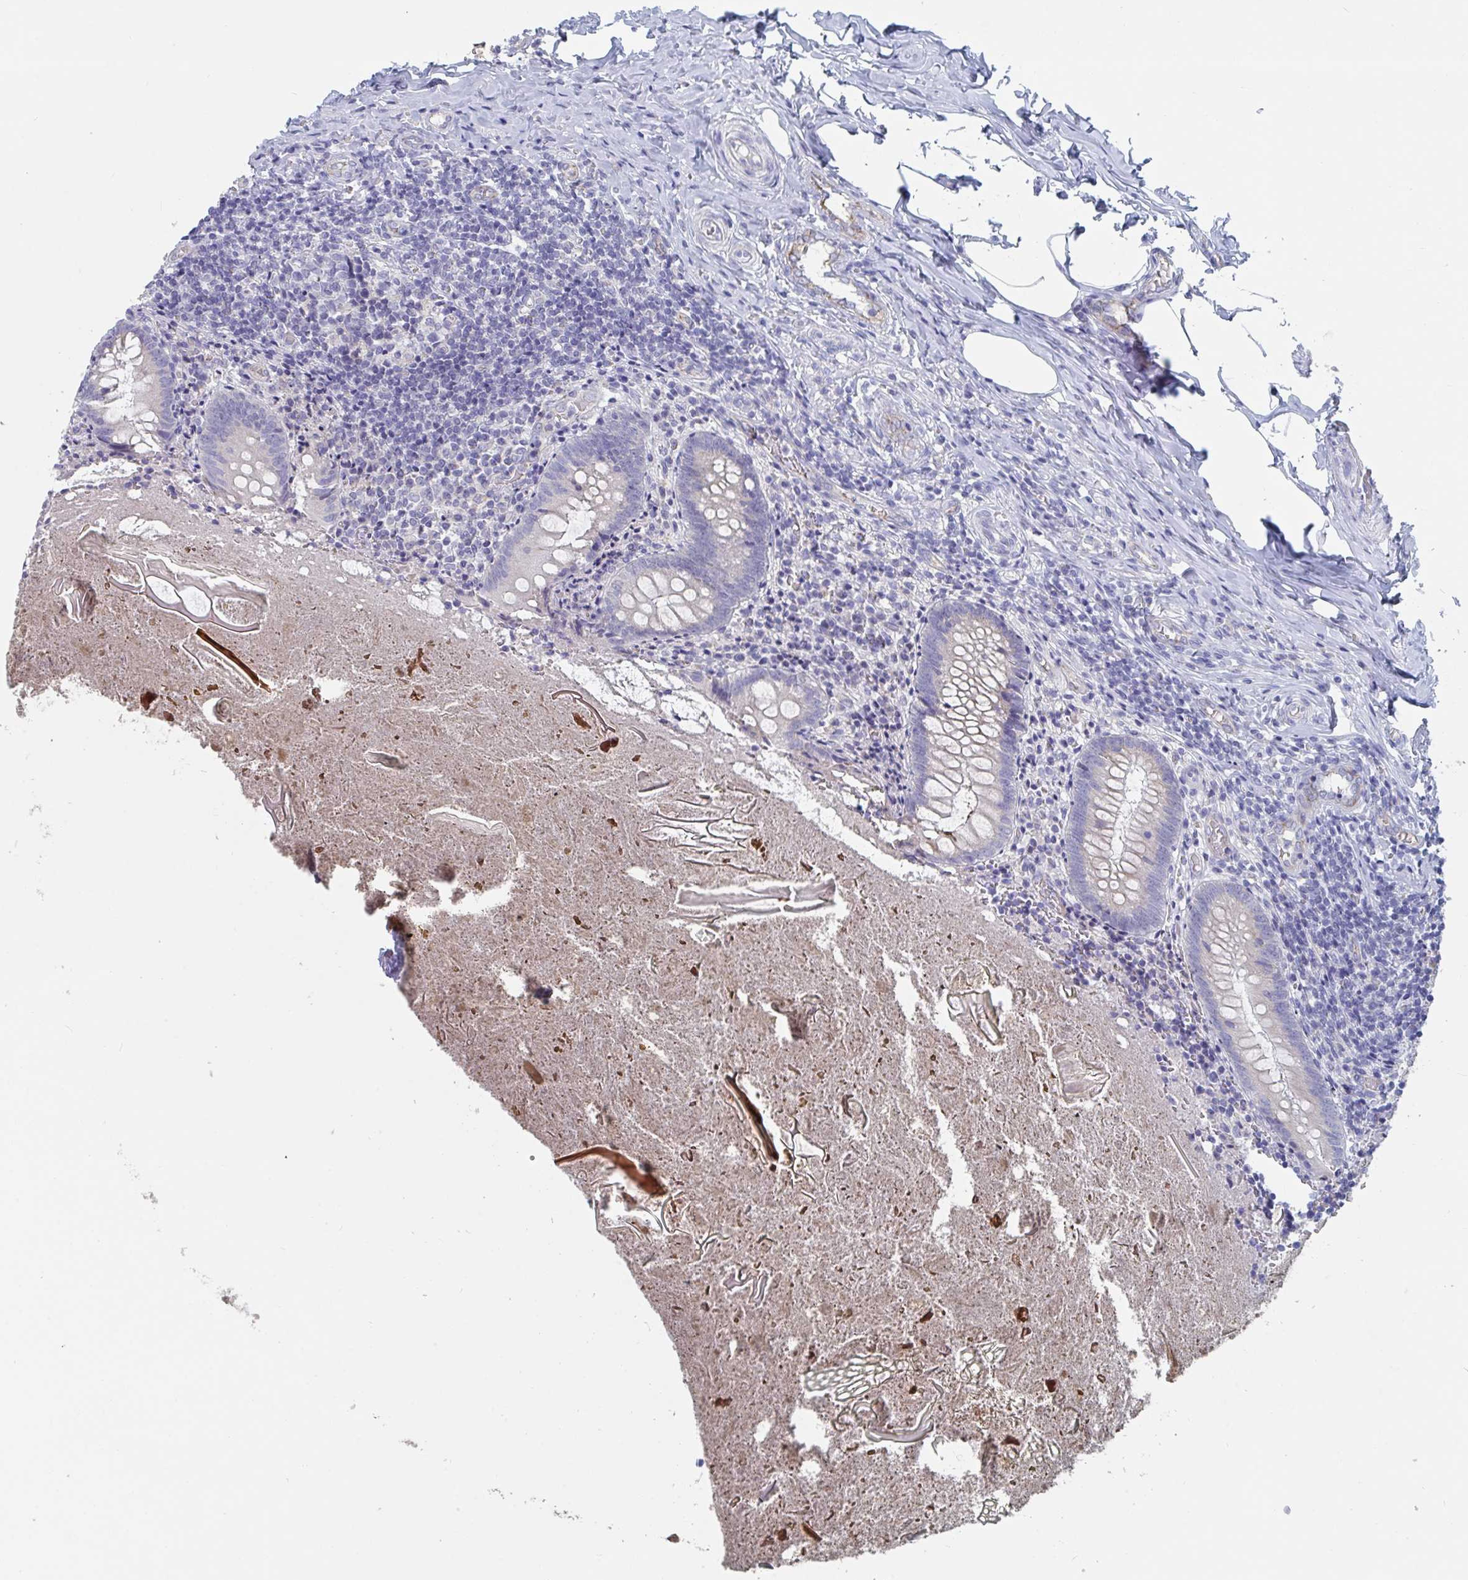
{"staining": {"intensity": "weak", "quantity": "<25%", "location": "cytoplasmic/membranous"}, "tissue": "appendix", "cell_type": "Glandular cells", "image_type": "normal", "snomed": [{"axis": "morphology", "description": "Normal tissue, NOS"}, {"axis": "topography", "description": "Appendix"}], "caption": "Immunohistochemistry (IHC) image of normal appendix: appendix stained with DAB (3,3'-diaminobenzidine) reveals no significant protein positivity in glandular cells. (Stains: DAB (3,3'-diaminobenzidine) immunohistochemistry with hematoxylin counter stain, Microscopy: brightfield microscopy at high magnification).", "gene": "ABHD16A", "patient": {"sex": "female", "age": 17}}